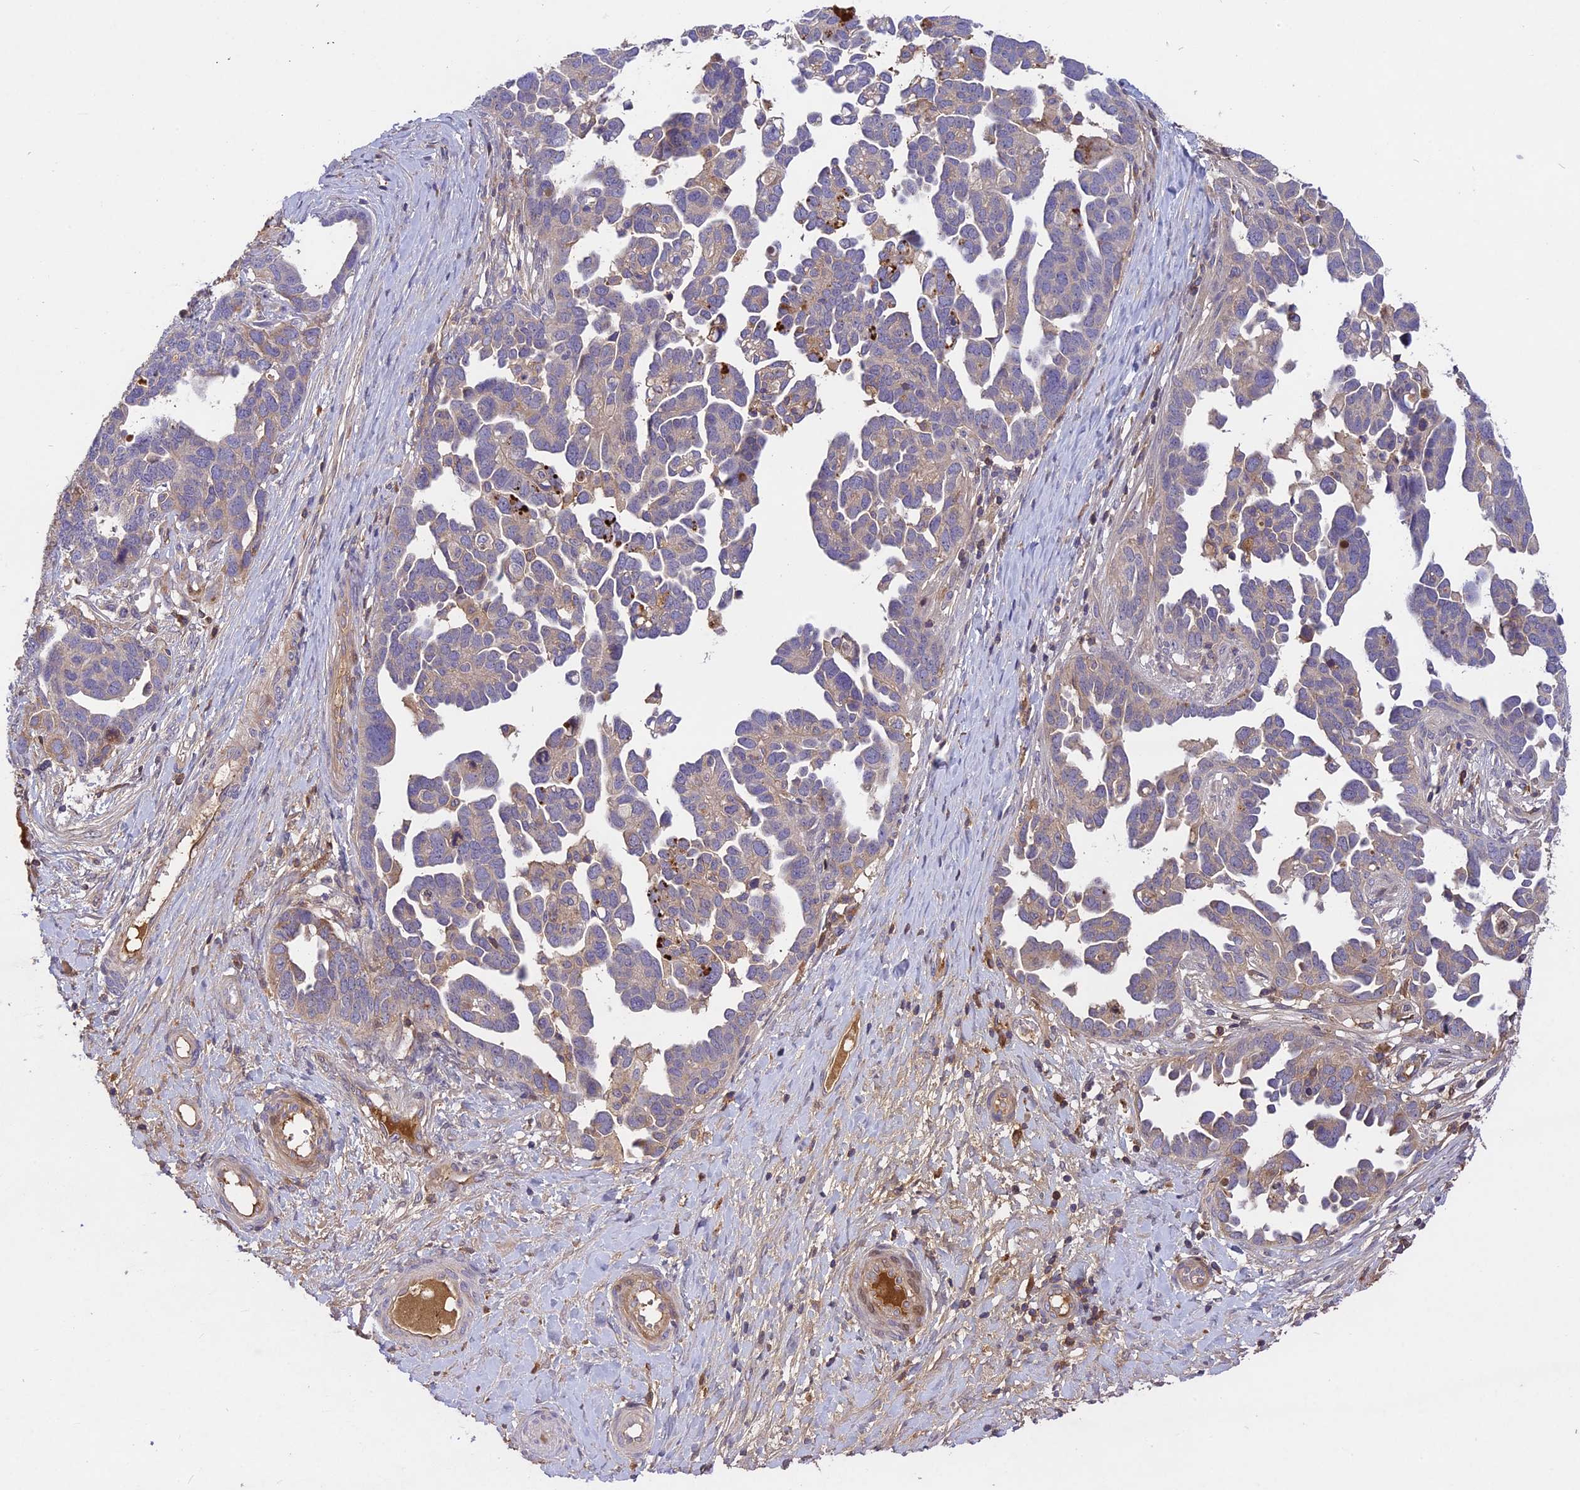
{"staining": {"intensity": "weak", "quantity": "<25%", "location": "cytoplasmic/membranous"}, "tissue": "ovarian cancer", "cell_type": "Tumor cells", "image_type": "cancer", "snomed": [{"axis": "morphology", "description": "Cystadenocarcinoma, serous, NOS"}, {"axis": "topography", "description": "Ovary"}], "caption": "This is a image of immunohistochemistry (IHC) staining of ovarian cancer (serous cystadenocarcinoma), which shows no positivity in tumor cells. Nuclei are stained in blue.", "gene": "ADO", "patient": {"sex": "female", "age": 54}}